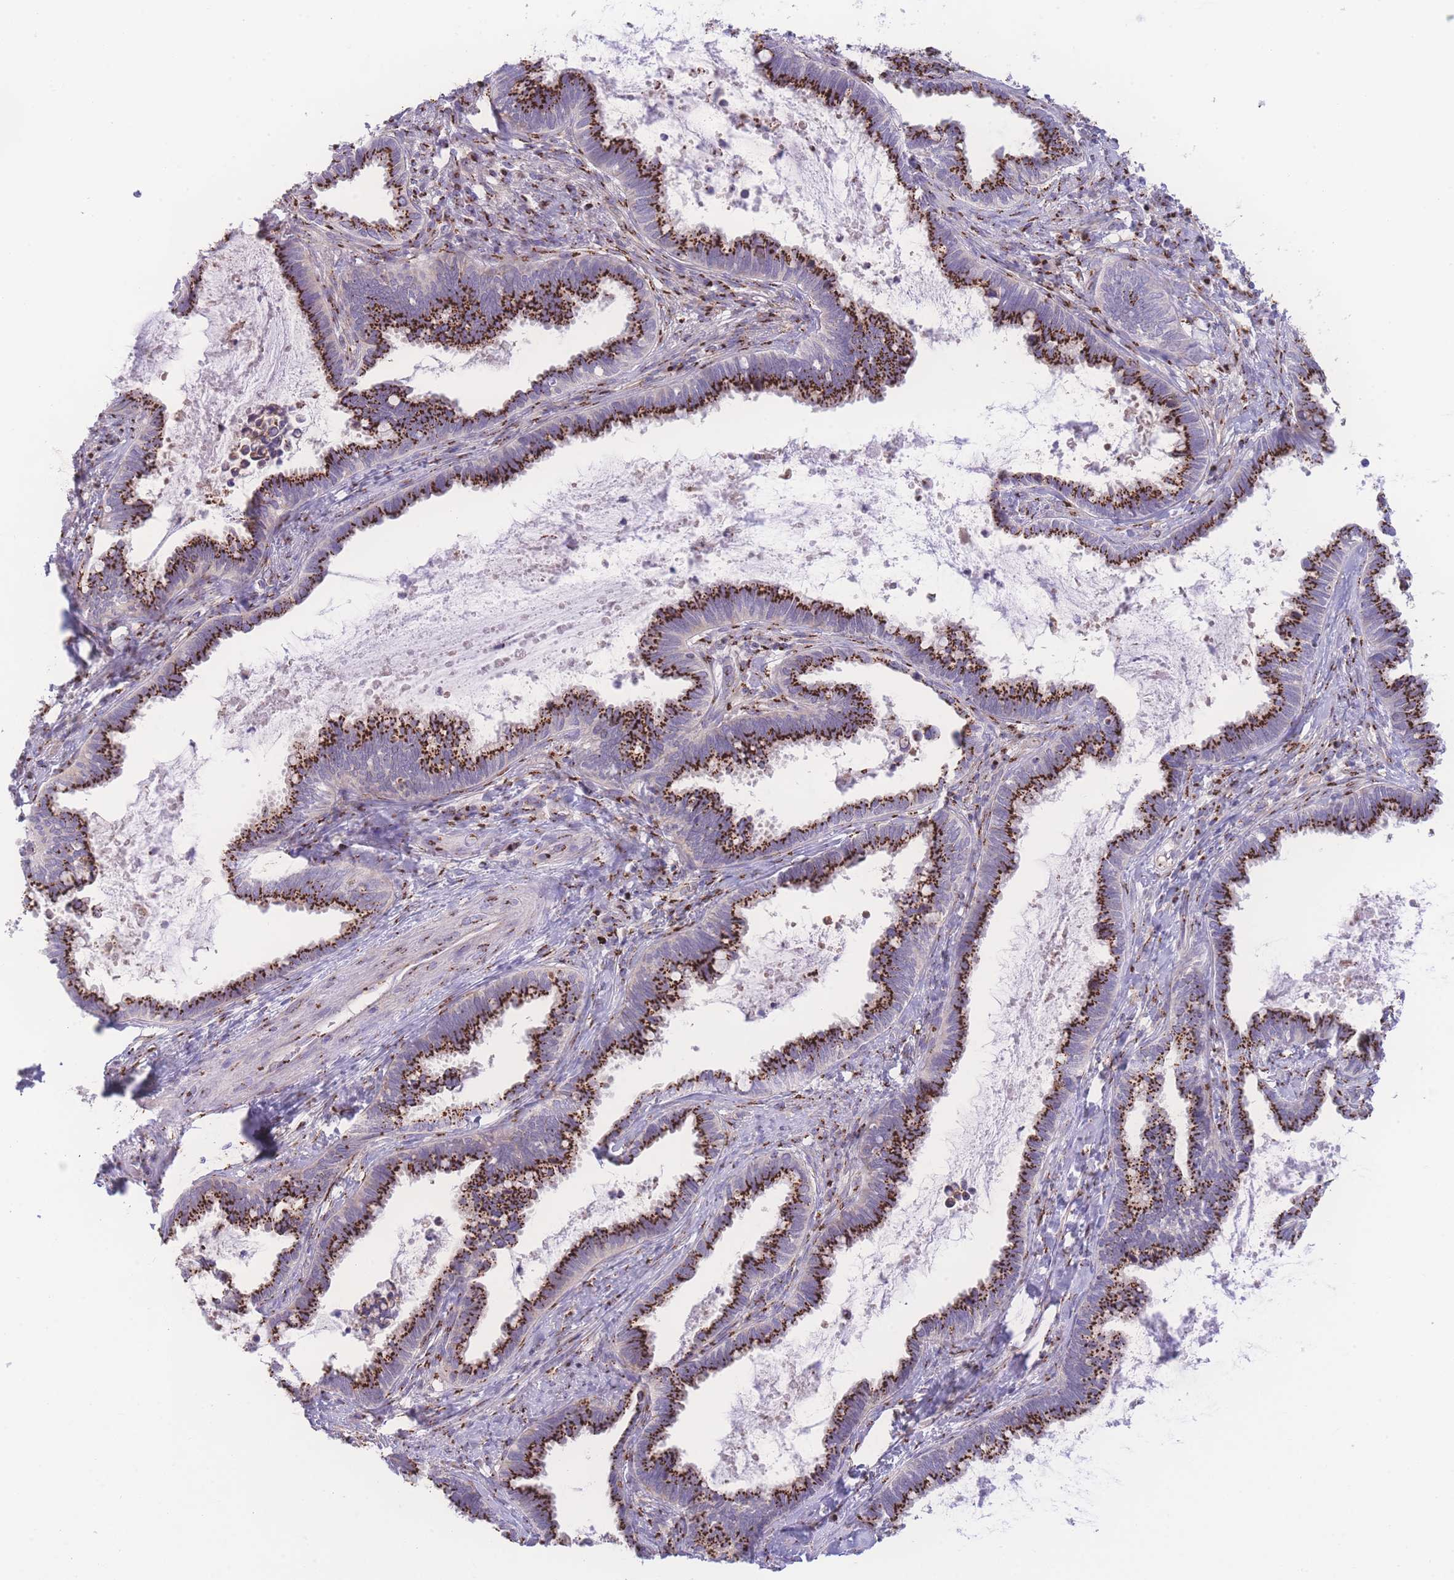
{"staining": {"intensity": "strong", "quantity": ">75%", "location": "cytoplasmic/membranous"}, "tissue": "cervical cancer", "cell_type": "Tumor cells", "image_type": "cancer", "snomed": [{"axis": "morphology", "description": "Adenocarcinoma, NOS"}, {"axis": "topography", "description": "Cervix"}], "caption": "Brown immunohistochemical staining in cervical cancer displays strong cytoplasmic/membranous expression in approximately >75% of tumor cells.", "gene": "GOLM2", "patient": {"sex": "female", "age": 37}}